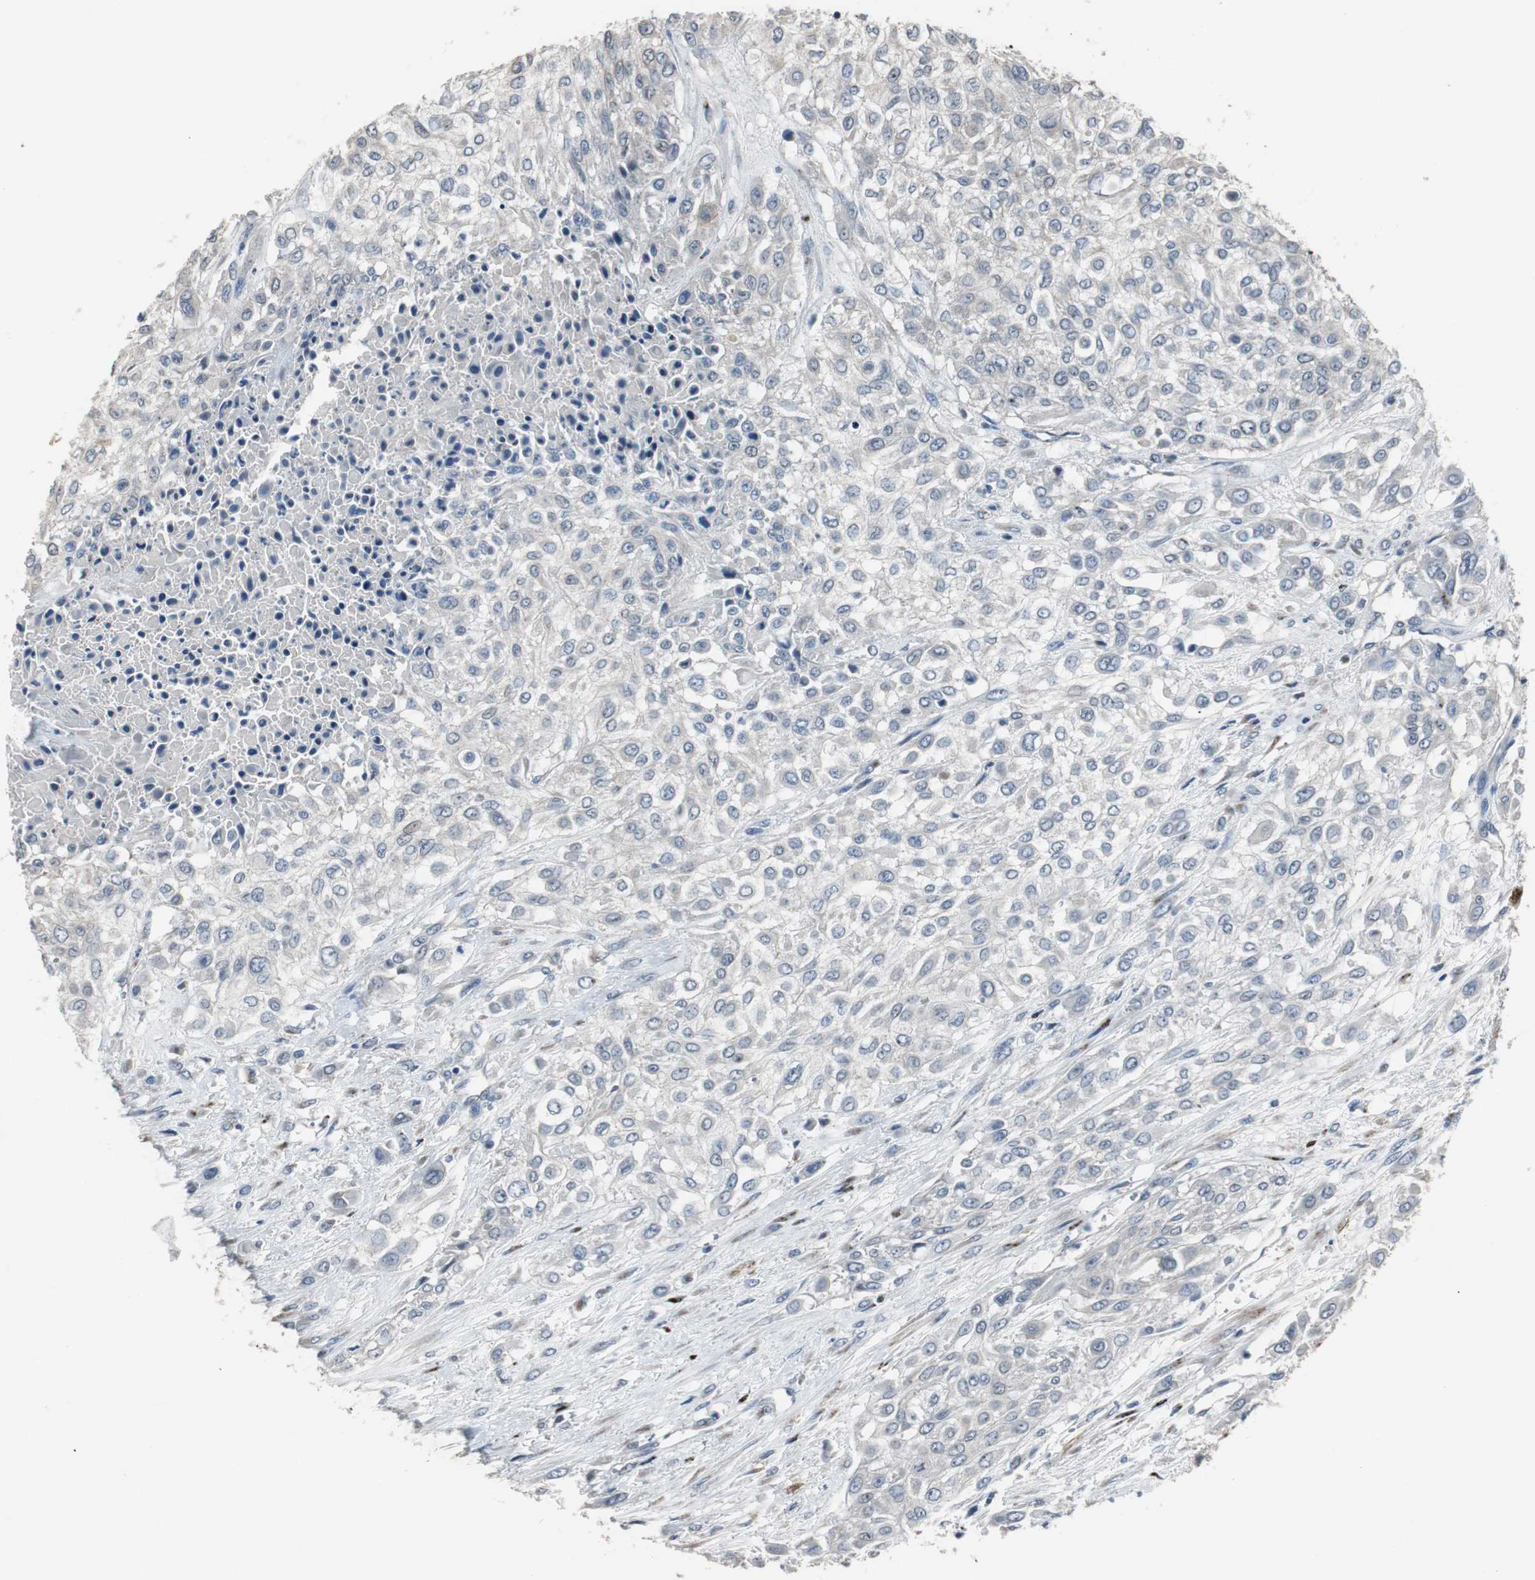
{"staining": {"intensity": "negative", "quantity": "none", "location": "none"}, "tissue": "urothelial cancer", "cell_type": "Tumor cells", "image_type": "cancer", "snomed": [{"axis": "morphology", "description": "Urothelial carcinoma, High grade"}, {"axis": "topography", "description": "Urinary bladder"}], "caption": "A micrograph of high-grade urothelial carcinoma stained for a protein demonstrates no brown staining in tumor cells.", "gene": "PCYT1B", "patient": {"sex": "male", "age": 57}}